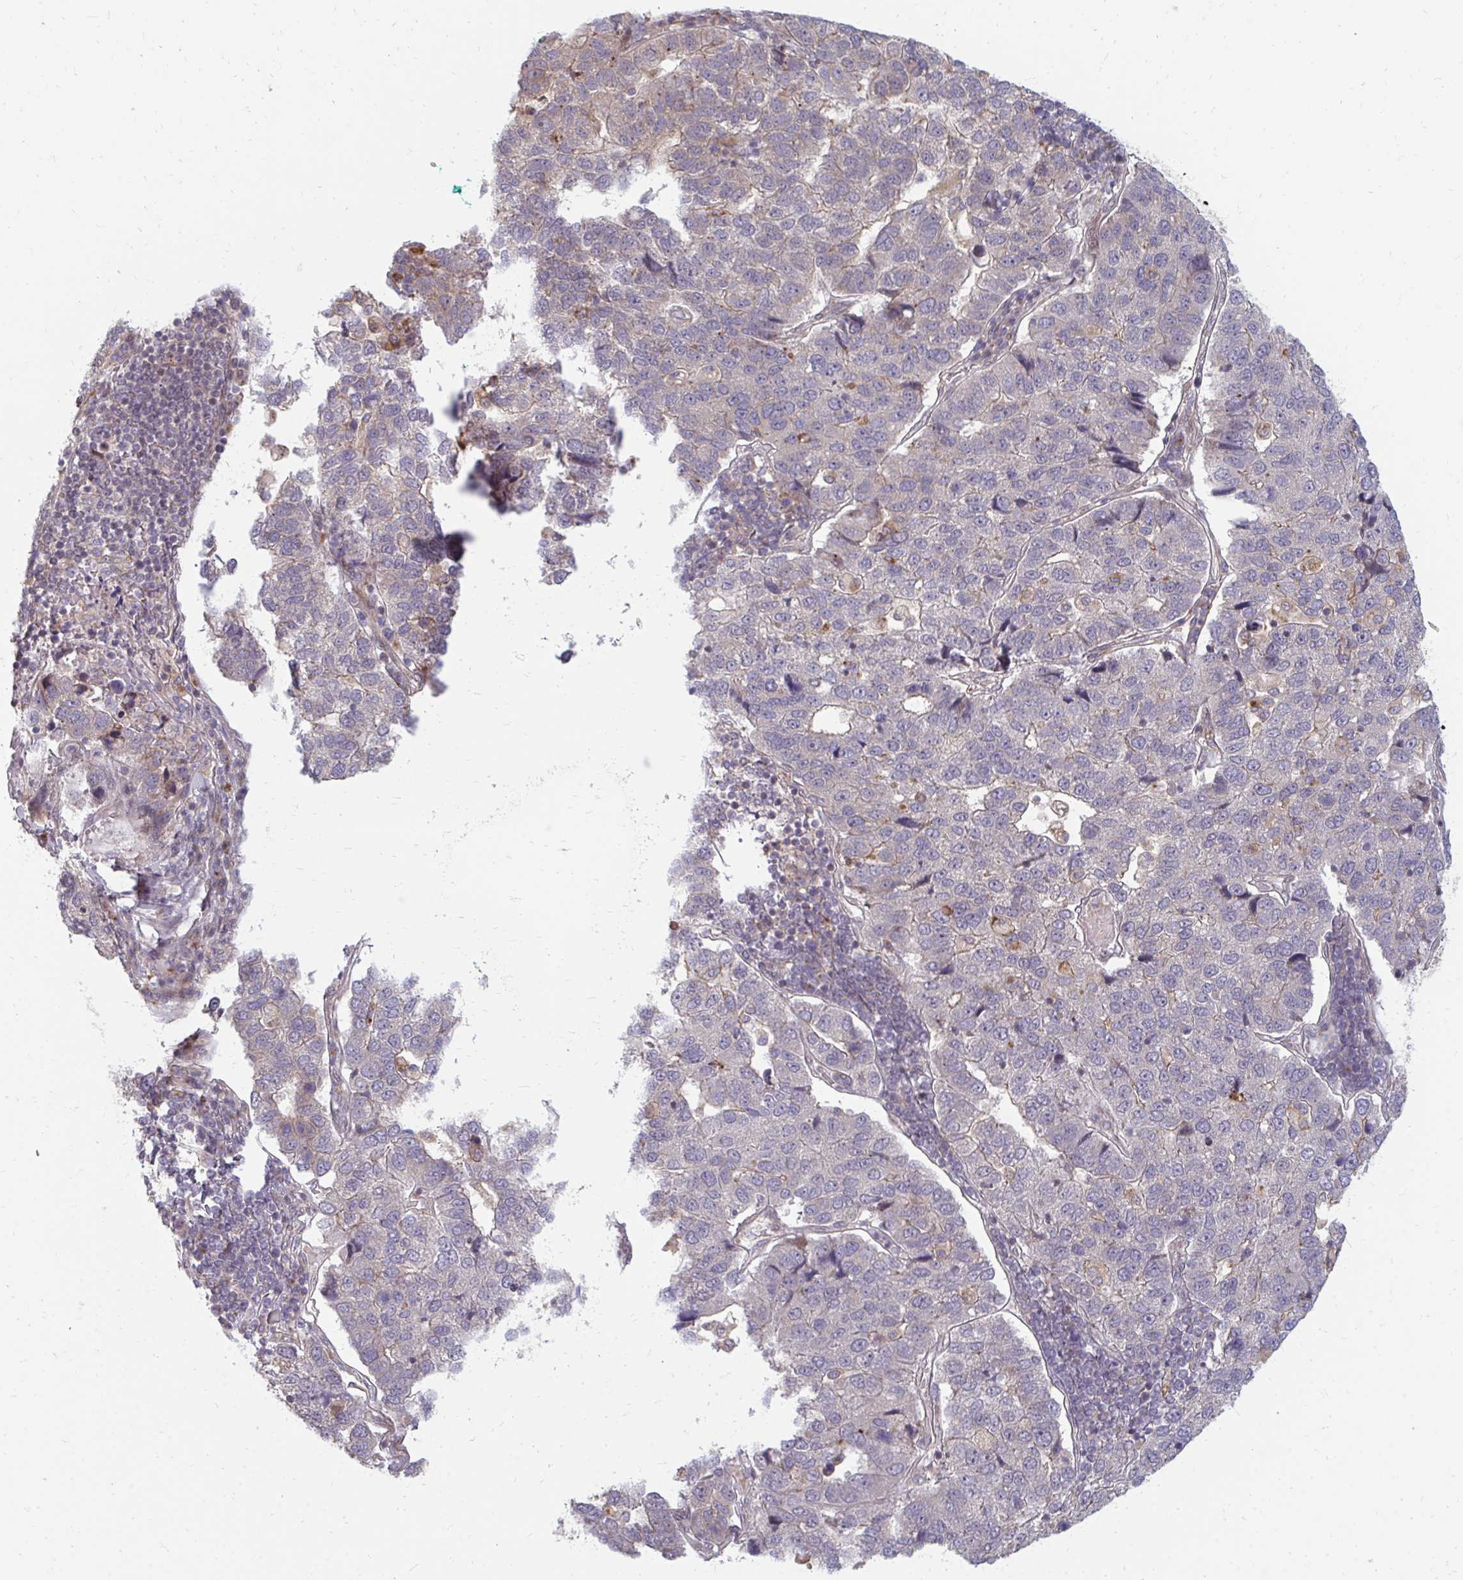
{"staining": {"intensity": "negative", "quantity": "none", "location": "none"}, "tissue": "pancreatic cancer", "cell_type": "Tumor cells", "image_type": "cancer", "snomed": [{"axis": "morphology", "description": "Adenocarcinoma, NOS"}, {"axis": "topography", "description": "Pancreas"}], "caption": "This is an IHC photomicrograph of pancreatic cancer (adenocarcinoma). There is no positivity in tumor cells.", "gene": "ZNF285", "patient": {"sex": "female", "age": 61}}